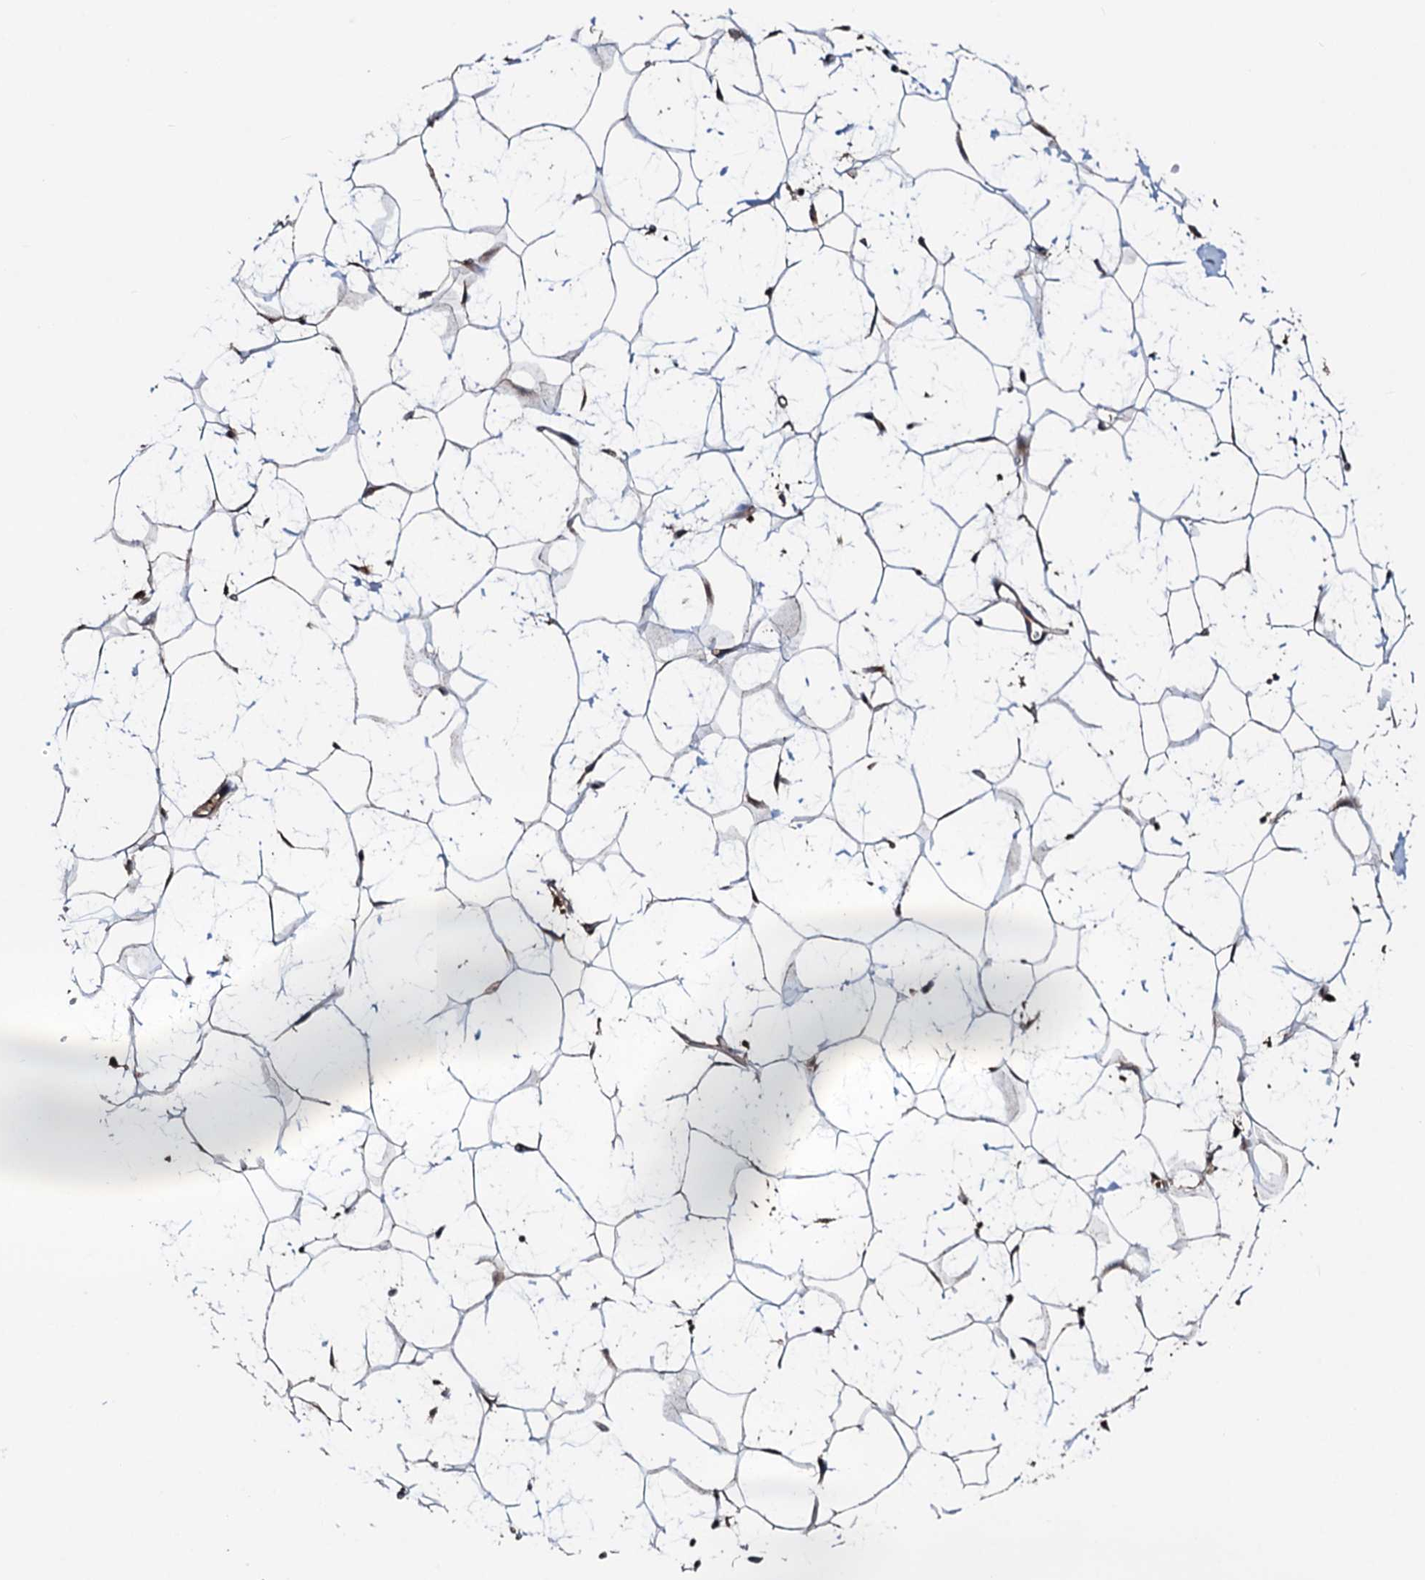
{"staining": {"intensity": "weak", "quantity": "25%-75%", "location": "cytoplasmic/membranous"}, "tissue": "adipose tissue", "cell_type": "Adipocytes", "image_type": "normal", "snomed": [{"axis": "morphology", "description": "Normal tissue, NOS"}, {"axis": "topography", "description": "Breast"}], "caption": "An image of human adipose tissue stained for a protein exhibits weak cytoplasmic/membranous brown staining in adipocytes. Nuclei are stained in blue.", "gene": "ENSG00000256591", "patient": {"sex": "female", "age": 26}}